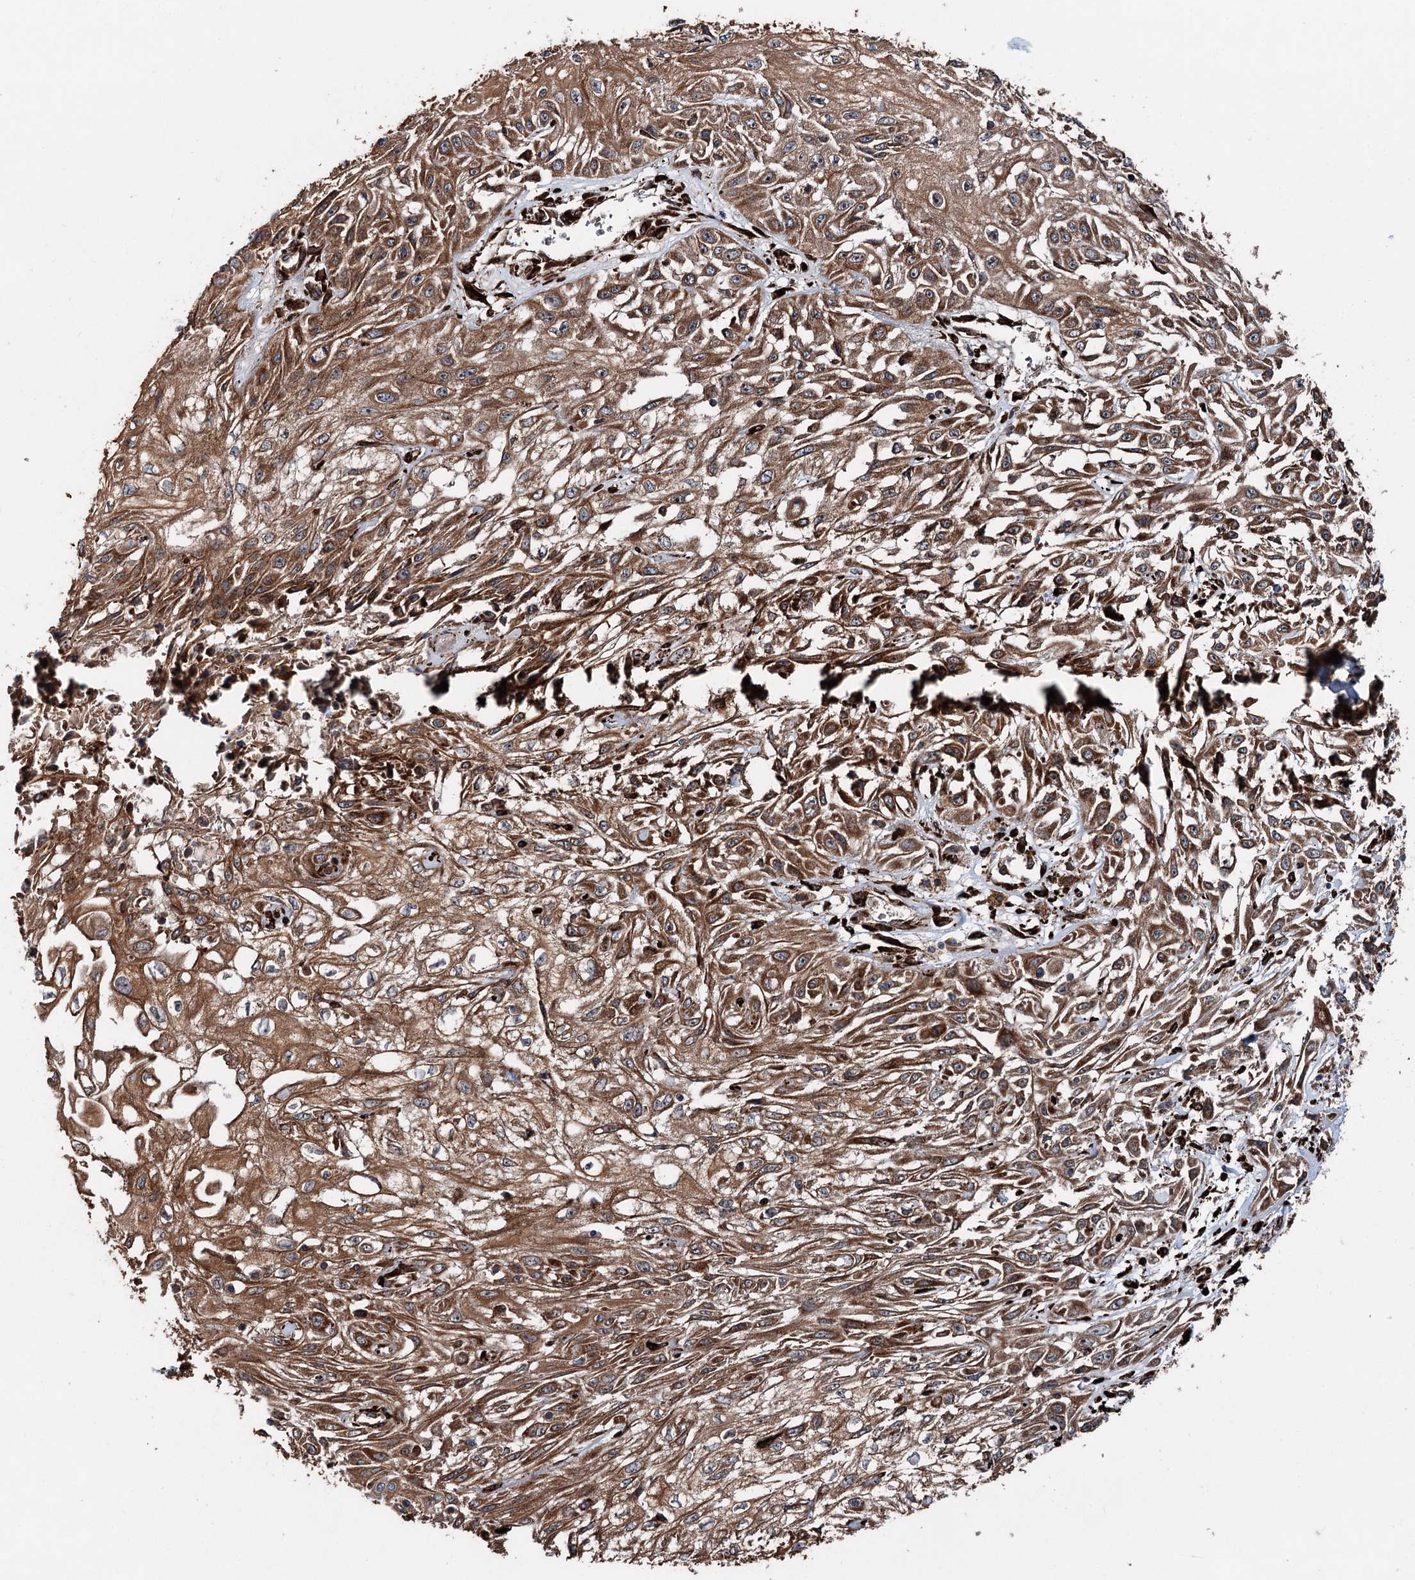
{"staining": {"intensity": "strong", "quantity": ">75%", "location": "cytoplasmic/membranous,nuclear"}, "tissue": "skin cancer", "cell_type": "Tumor cells", "image_type": "cancer", "snomed": [{"axis": "morphology", "description": "Squamous cell carcinoma, NOS"}, {"axis": "morphology", "description": "Squamous cell carcinoma, metastatic, NOS"}, {"axis": "topography", "description": "Skin"}, {"axis": "topography", "description": "Lymph node"}], "caption": "A high-resolution image shows immunohistochemistry (IHC) staining of skin cancer, which demonstrates strong cytoplasmic/membranous and nuclear positivity in about >75% of tumor cells.", "gene": "DDIAS", "patient": {"sex": "male", "age": 75}}